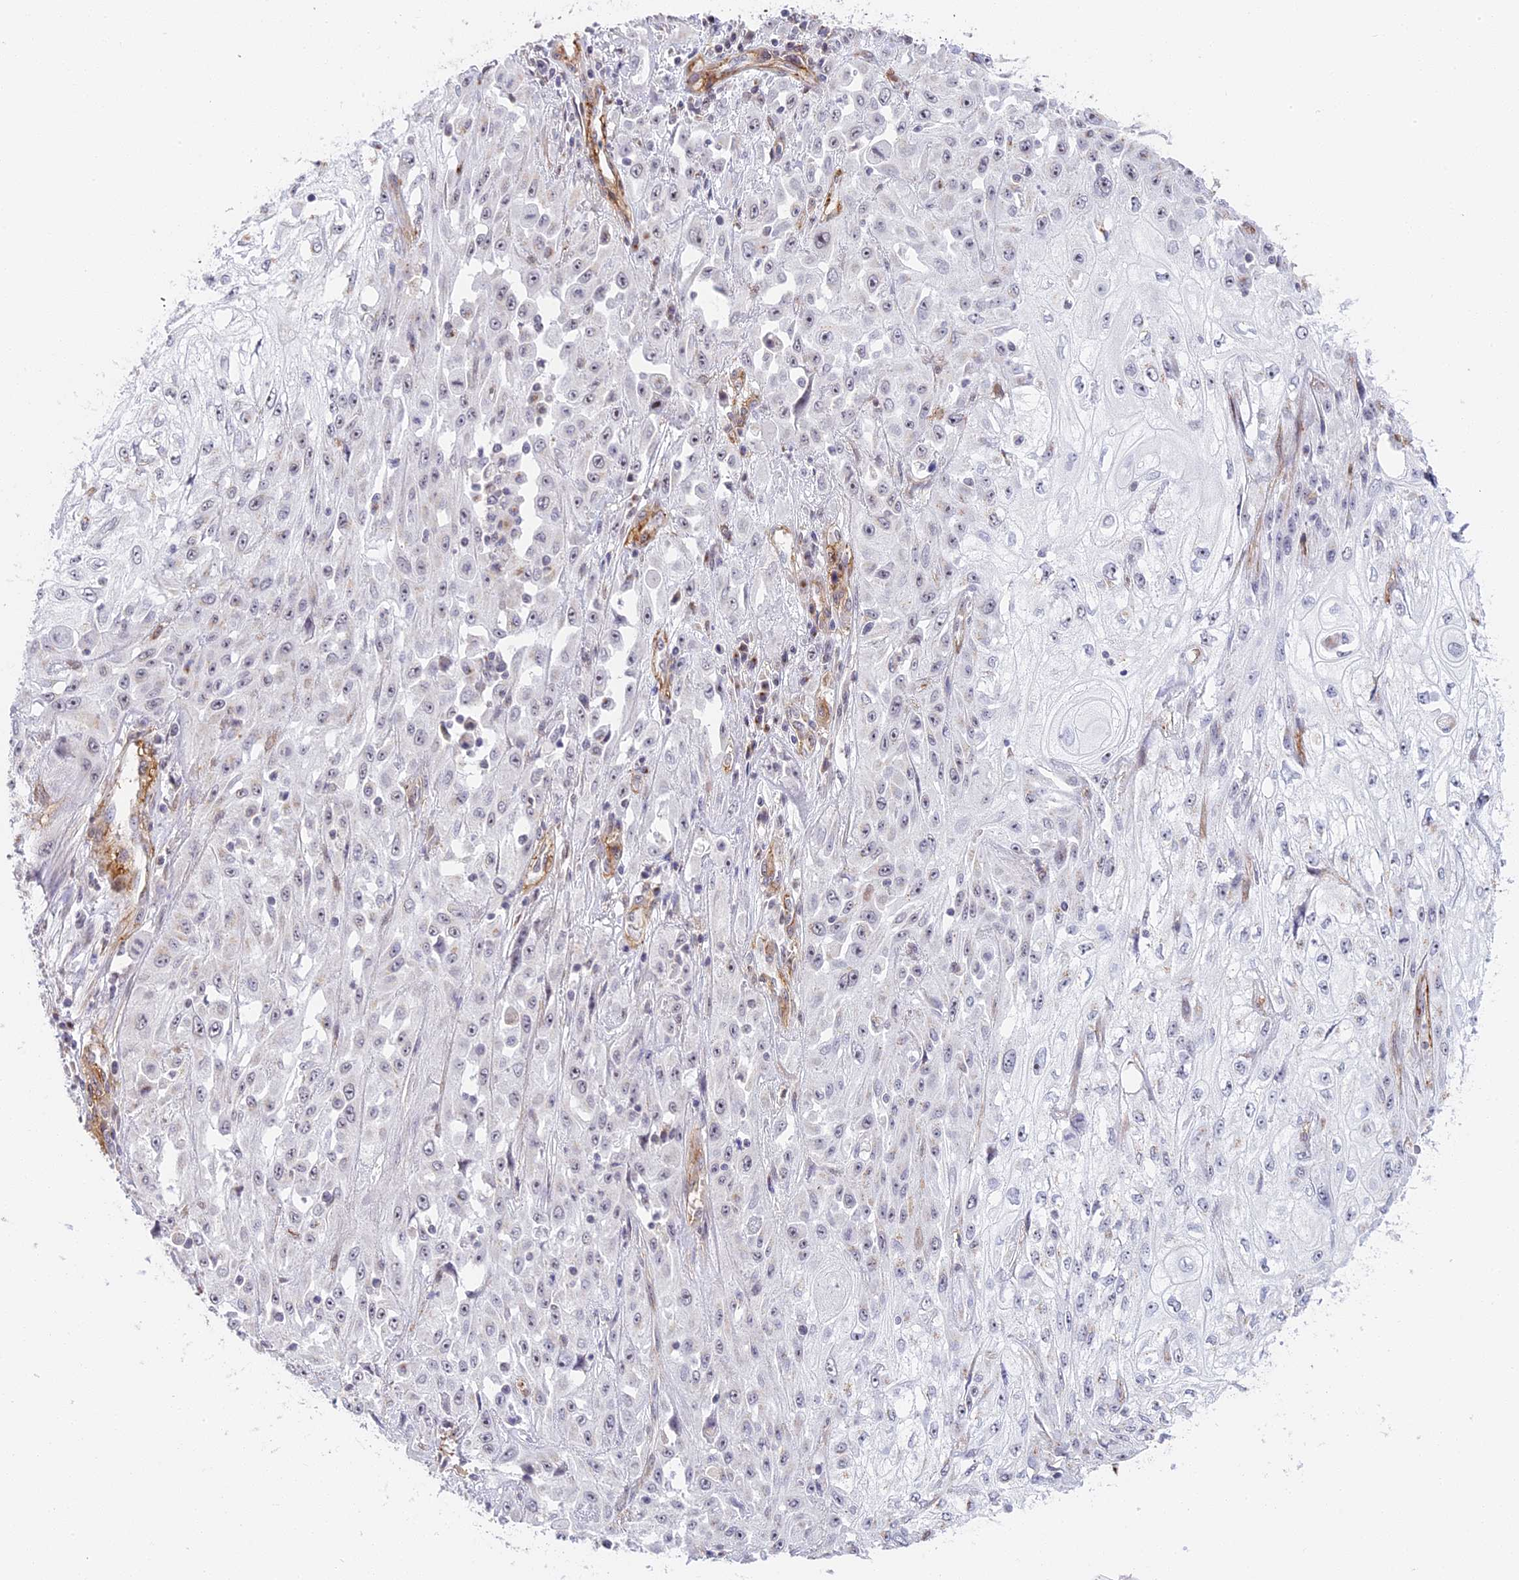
{"staining": {"intensity": "negative", "quantity": "none", "location": "none"}, "tissue": "skin cancer", "cell_type": "Tumor cells", "image_type": "cancer", "snomed": [{"axis": "morphology", "description": "Squamous cell carcinoma, NOS"}, {"axis": "morphology", "description": "Squamous cell carcinoma, metastatic, NOS"}, {"axis": "topography", "description": "Skin"}, {"axis": "topography", "description": "Lymph node"}], "caption": "Protein analysis of metastatic squamous cell carcinoma (skin) demonstrates no significant positivity in tumor cells.", "gene": "HEATR5B", "patient": {"sex": "male", "age": 75}}